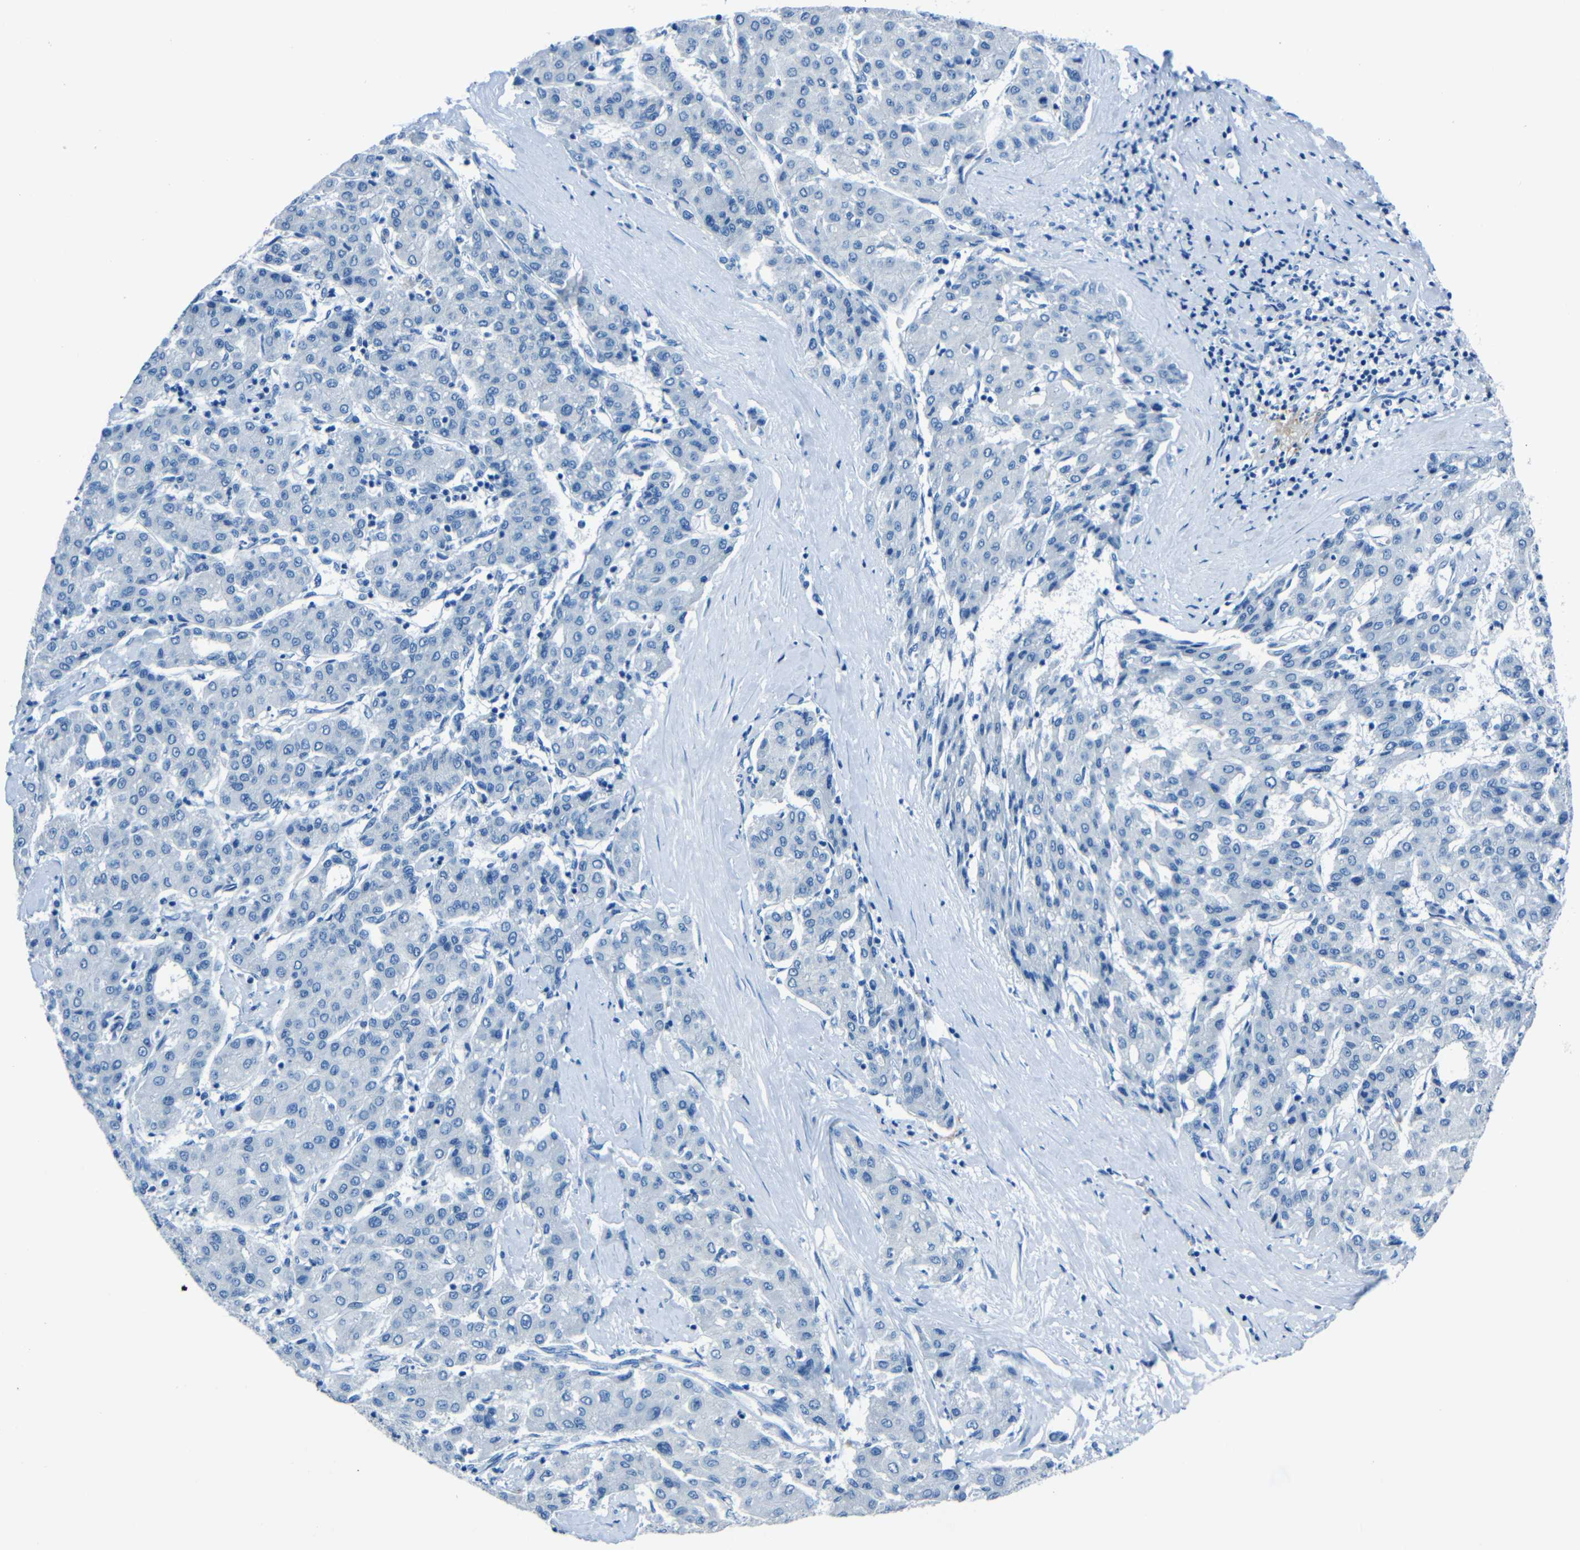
{"staining": {"intensity": "negative", "quantity": "none", "location": "none"}, "tissue": "liver cancer", "cell_type": "Tumor cells", "image_type": "cancer", "snomed": [{"axis": "morphology", "description": "Carcinoma, Hepatocellular, NOS"}, {"axis": "topography", "description": "Liver"}], "caption": "The micrograph reveals no significant expression in tumor cells of liver cancer.", "gene": "FBN2", "patient": {"sex": "male", "age": 65}}